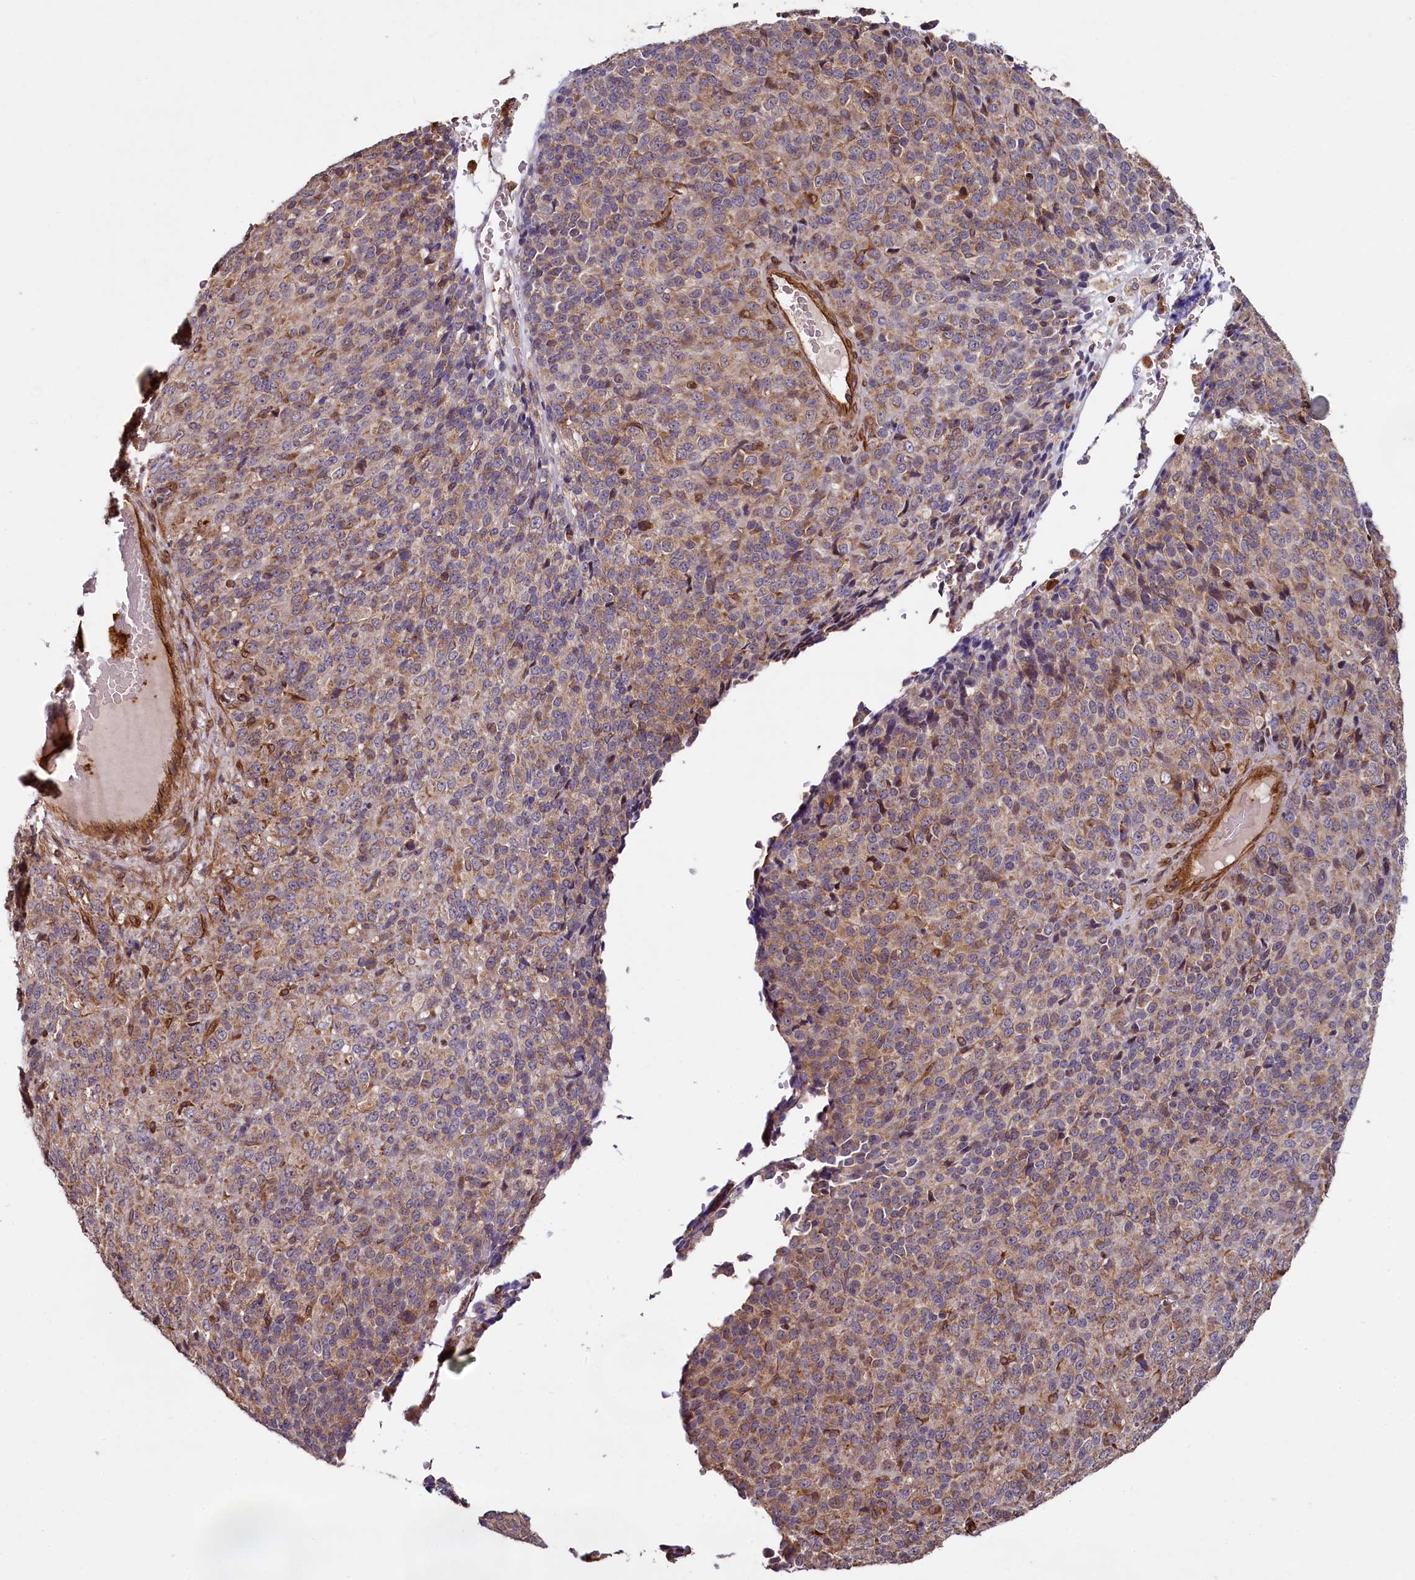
{"staining": {"intensity": "weak", "quantity": ">75%", "location": "cytoplasmic/membranous"}, "tissue": "melanoma", "cell_type": "Tumor cells", "image_type": "cancer", "snomed": [{"axis": "morphology", "description": "Malignant melanoma, Metastatic site"}, {"axis": "topography", "description": "Brain"}], "caption": "Melanoma stained for a protein displays weak cytoplasmic/membranous positivity in tumor cells. The protein of interest is shown in brown color, while the nuclei are stained blue.", "gene": "SVIP", "patient": {"sex": "female", "age": 56}}